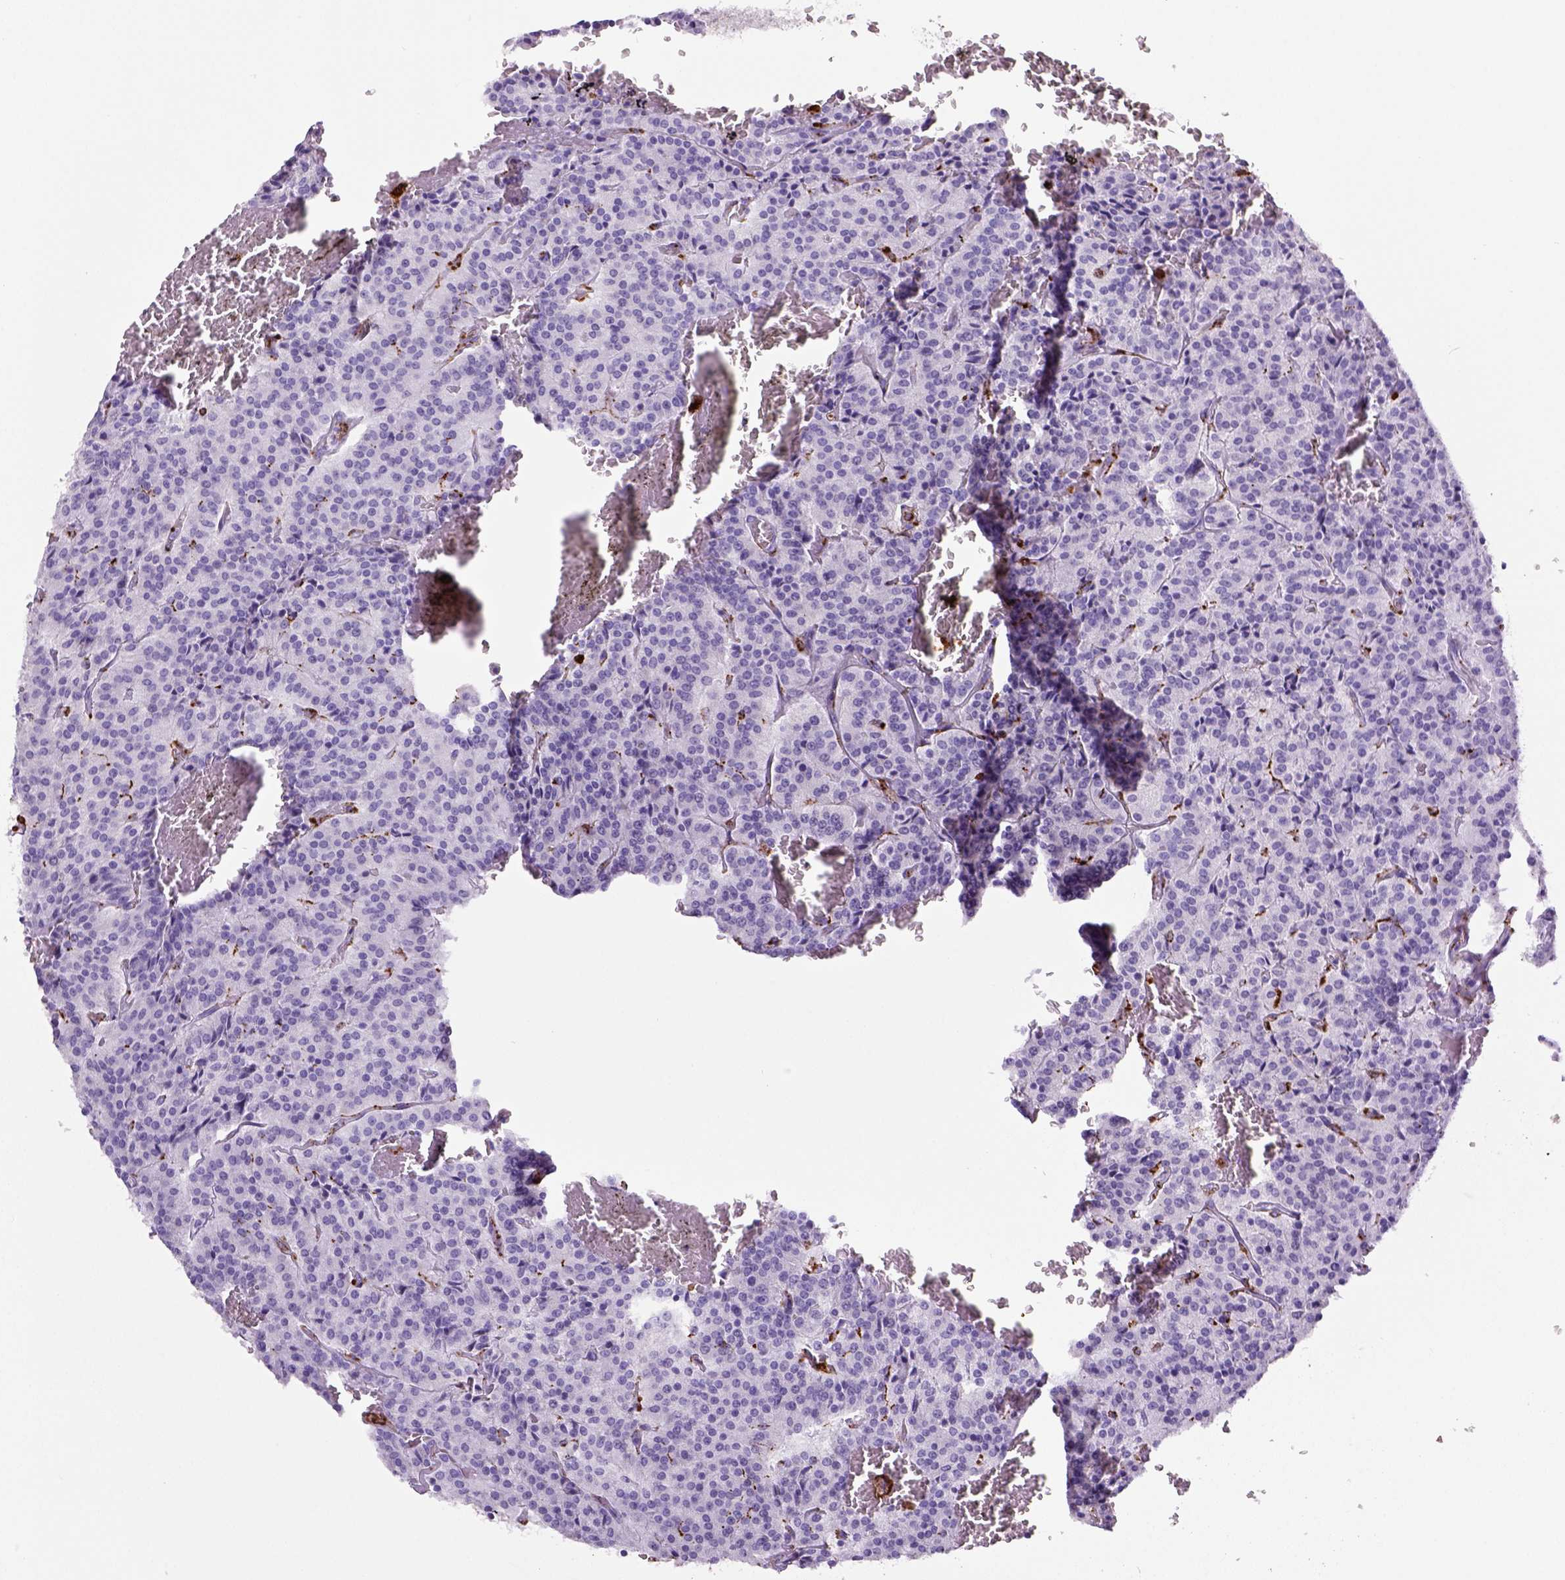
{"staining": {"intensity": "negative", "quantity": "none", "location": "none"}, "tissue": "carcinoid", "cell_type": "Tumor cells", "image_type": "cancer", "snomed": [{"axis": "morphology", "description": "Carcinoid, malignant, NOS"}, {"axis": "topography", "description": "Lung"}], "caption": "High power microscopy photomicrograph of an immunohistochemistry (IHC) micrograph of malignant carcinoid, revealing no significant staining in tumor cells.", "gene": "CD68", "patient": {"sex": "male", "age": 70}}